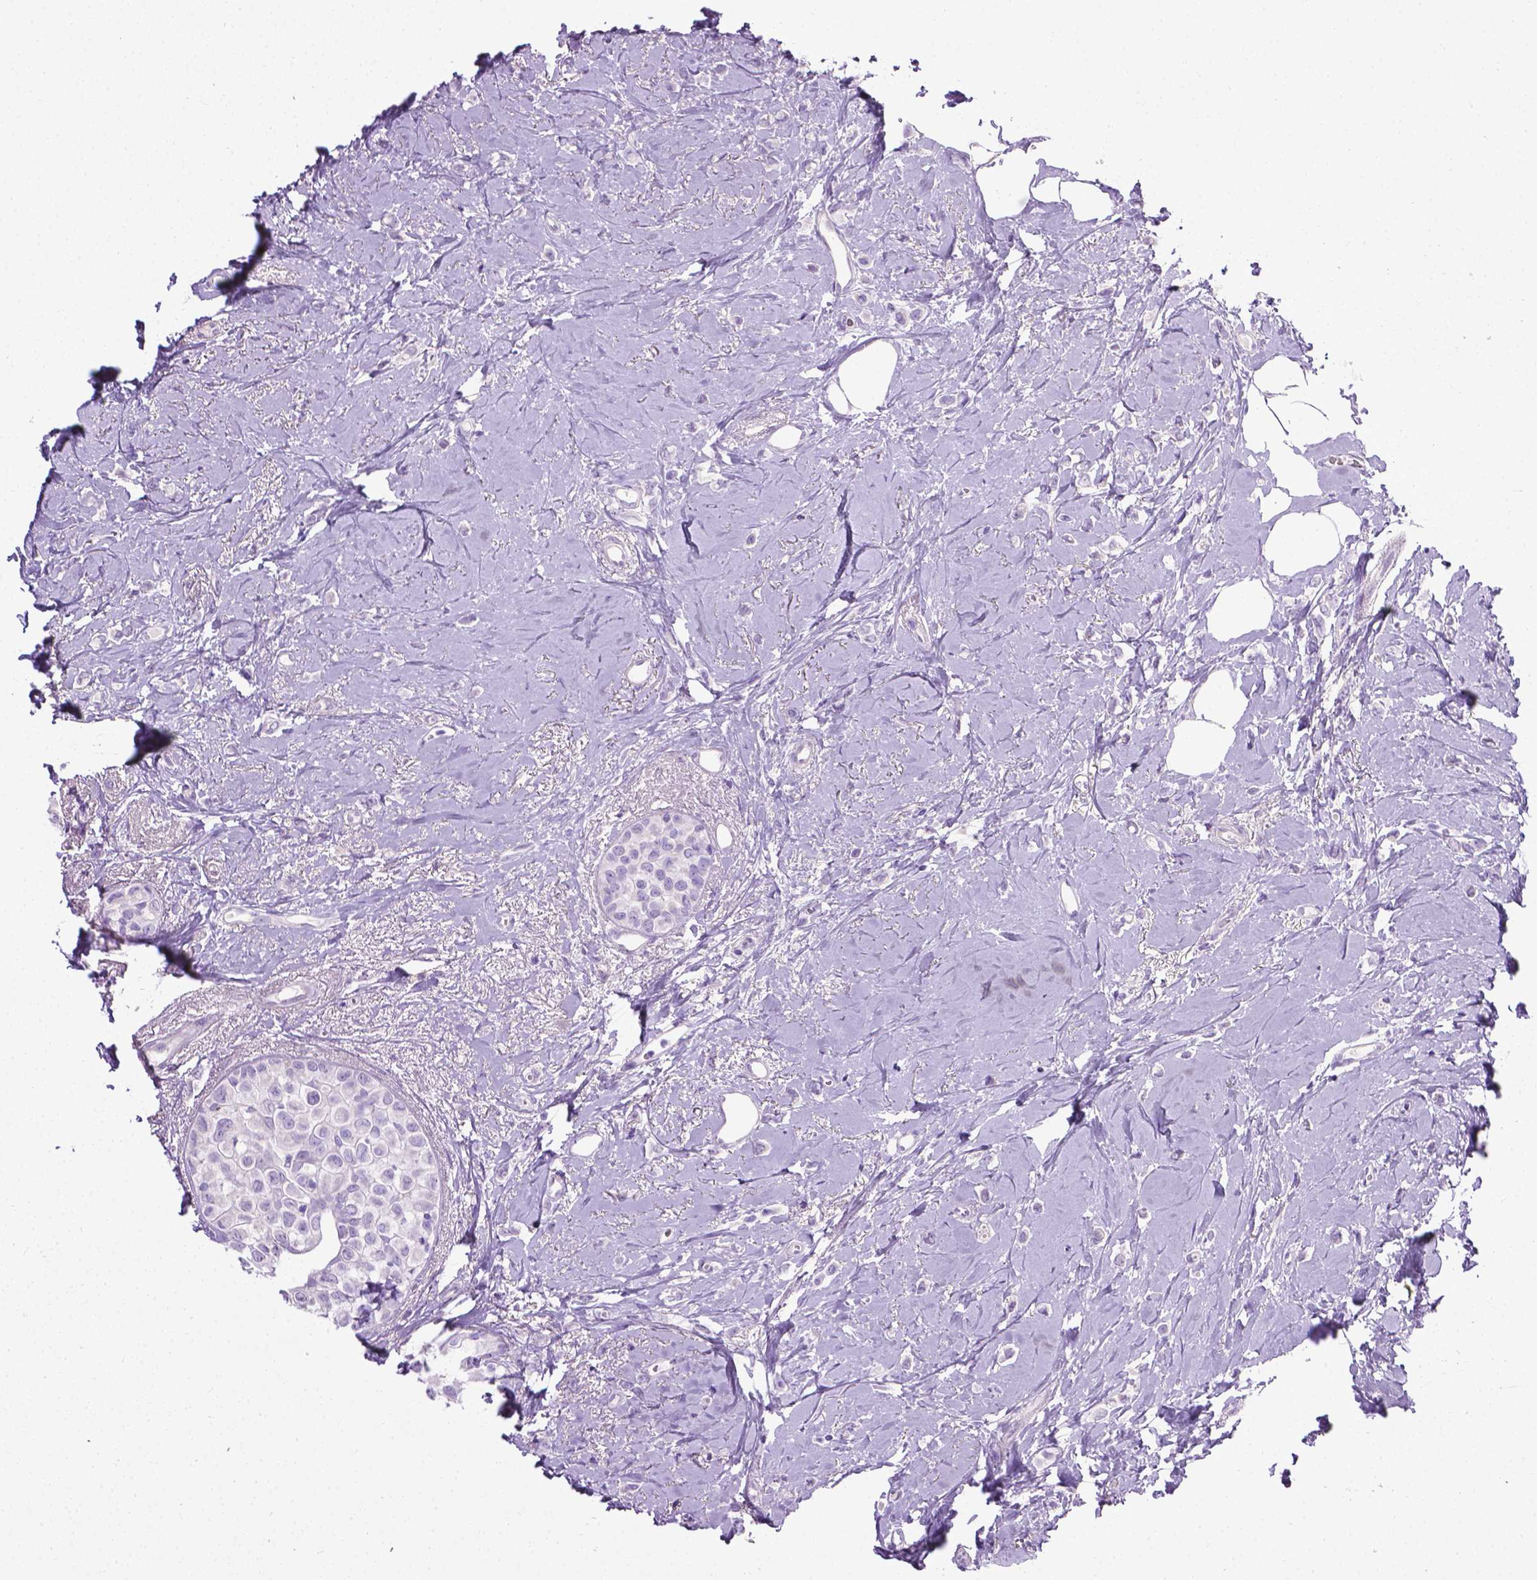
{"staining": {"intensity": "negative", "quantity": "none", "location": "none"}, "tissue": "breast cancer", "cell_type": "Tumor cells", "image_type": "cancer", "snomed": [{"axis": "morphology", "description": "Lobular carcinoma"}, {"axis": "topography", "description": "Breast"}], "caption": "An IHC histopathology image of breast lobular carcinoma is shown. There is no staining in tumor cells of breast lobular carcinoma.", "gene": "LELP1", "patient": {"sex": "female", "age": 66}}